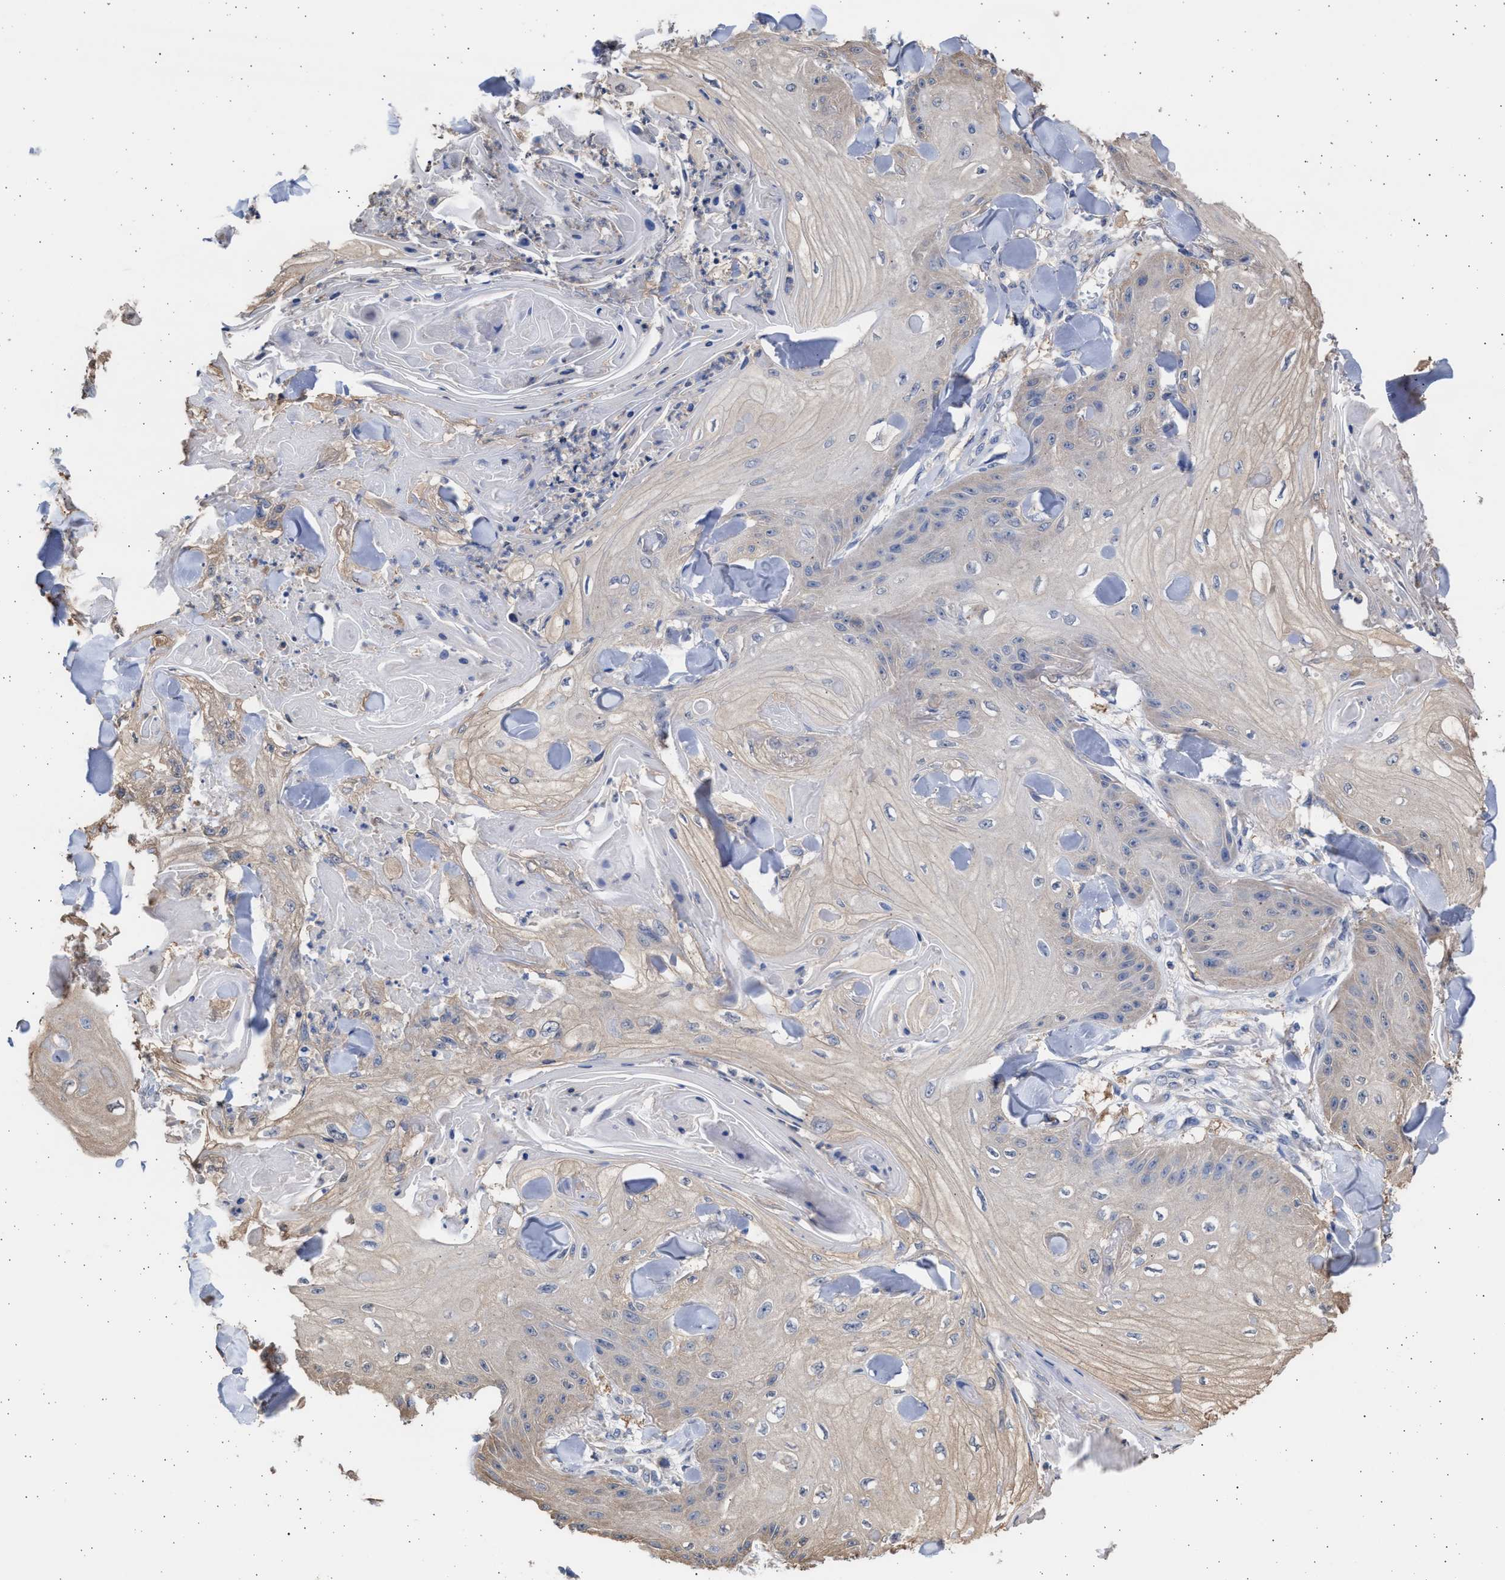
{"staining": {"intensity": "weak", "quantity": "<25%", "location": "cytoplasmic/membranous"}, "tissue": "skin cancer", "cell_type": "Tumor cells", "image_type": "cancer", "snomed": [{"axis": "morphology", "description": "Squamous cell carcinoma, NOS"}, {"axis": "topography", "description": "Skin"}], "caption": "A high-resolution micrograph shows immunohistochemistry staining of skin cancer, which demonstrates no significant expression in tumor cells. (Stains: DAB immunohistochemistry (IHC) with hematoxylin counter stain, Microscopy: brightfield microscopy at high magnification).", "gene": "ALDOC", "patient": {"sex": "male", "age": 74}}